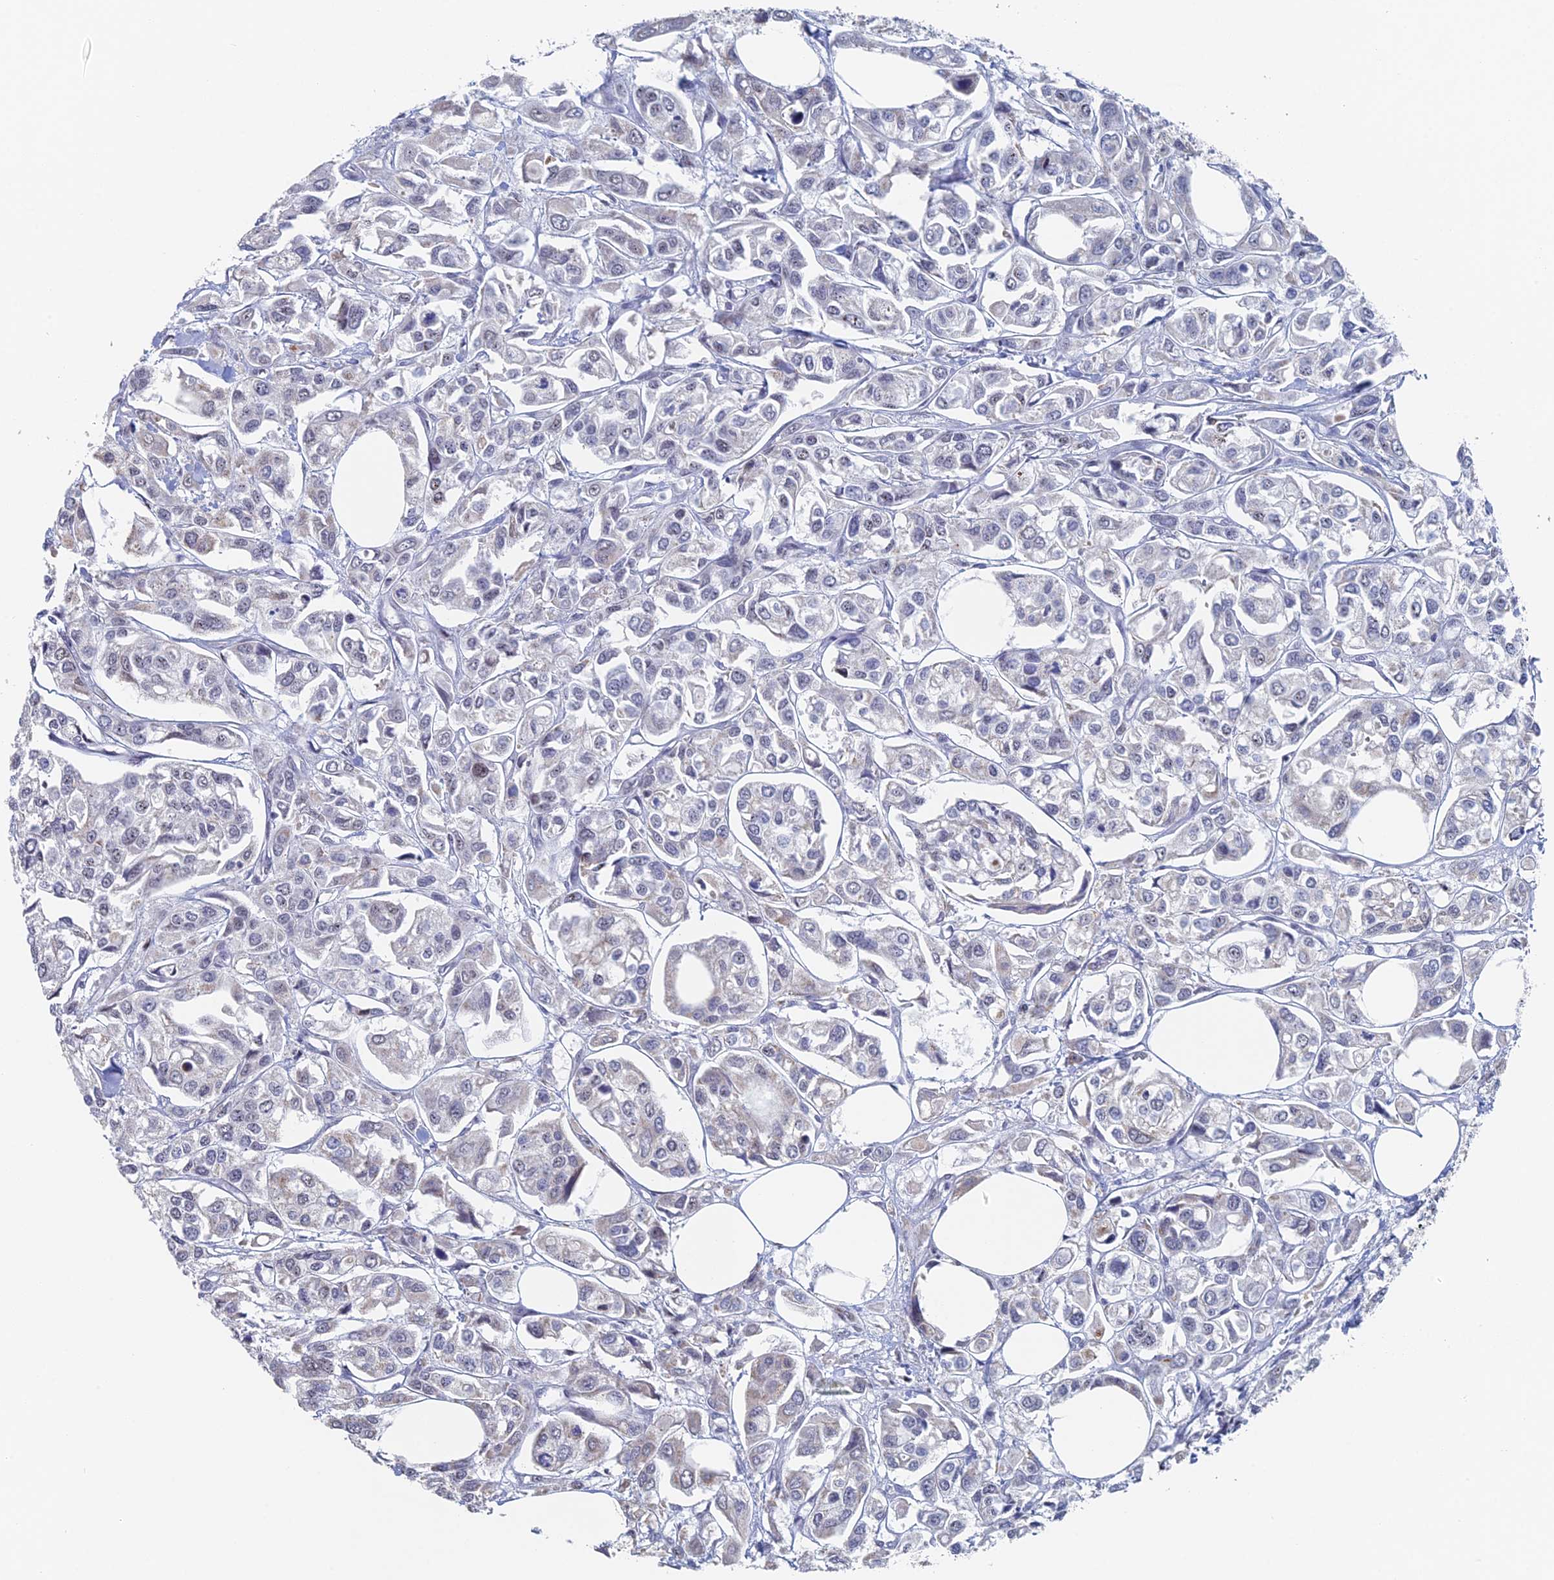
{"staining": {"intensity": "negative", "quantity": "none", "location": "none"}, "tissue": "urothelial cancer", "cell_type": "Tumor cells", "image_type": "cancer", "snomed": [{"axis": "morphology", "description": "Urothelial carcinoma, High grade"}, {"axis": "topography", "description": "Urinary bladder"}], "caption": "Immunohistochemistry histopathology image of urothelial cancer stained for a protein (brown), which reveals no positivity in tumor cells.", "gene": "GMNC", "patient": {"sex": "male", "age": 67}}